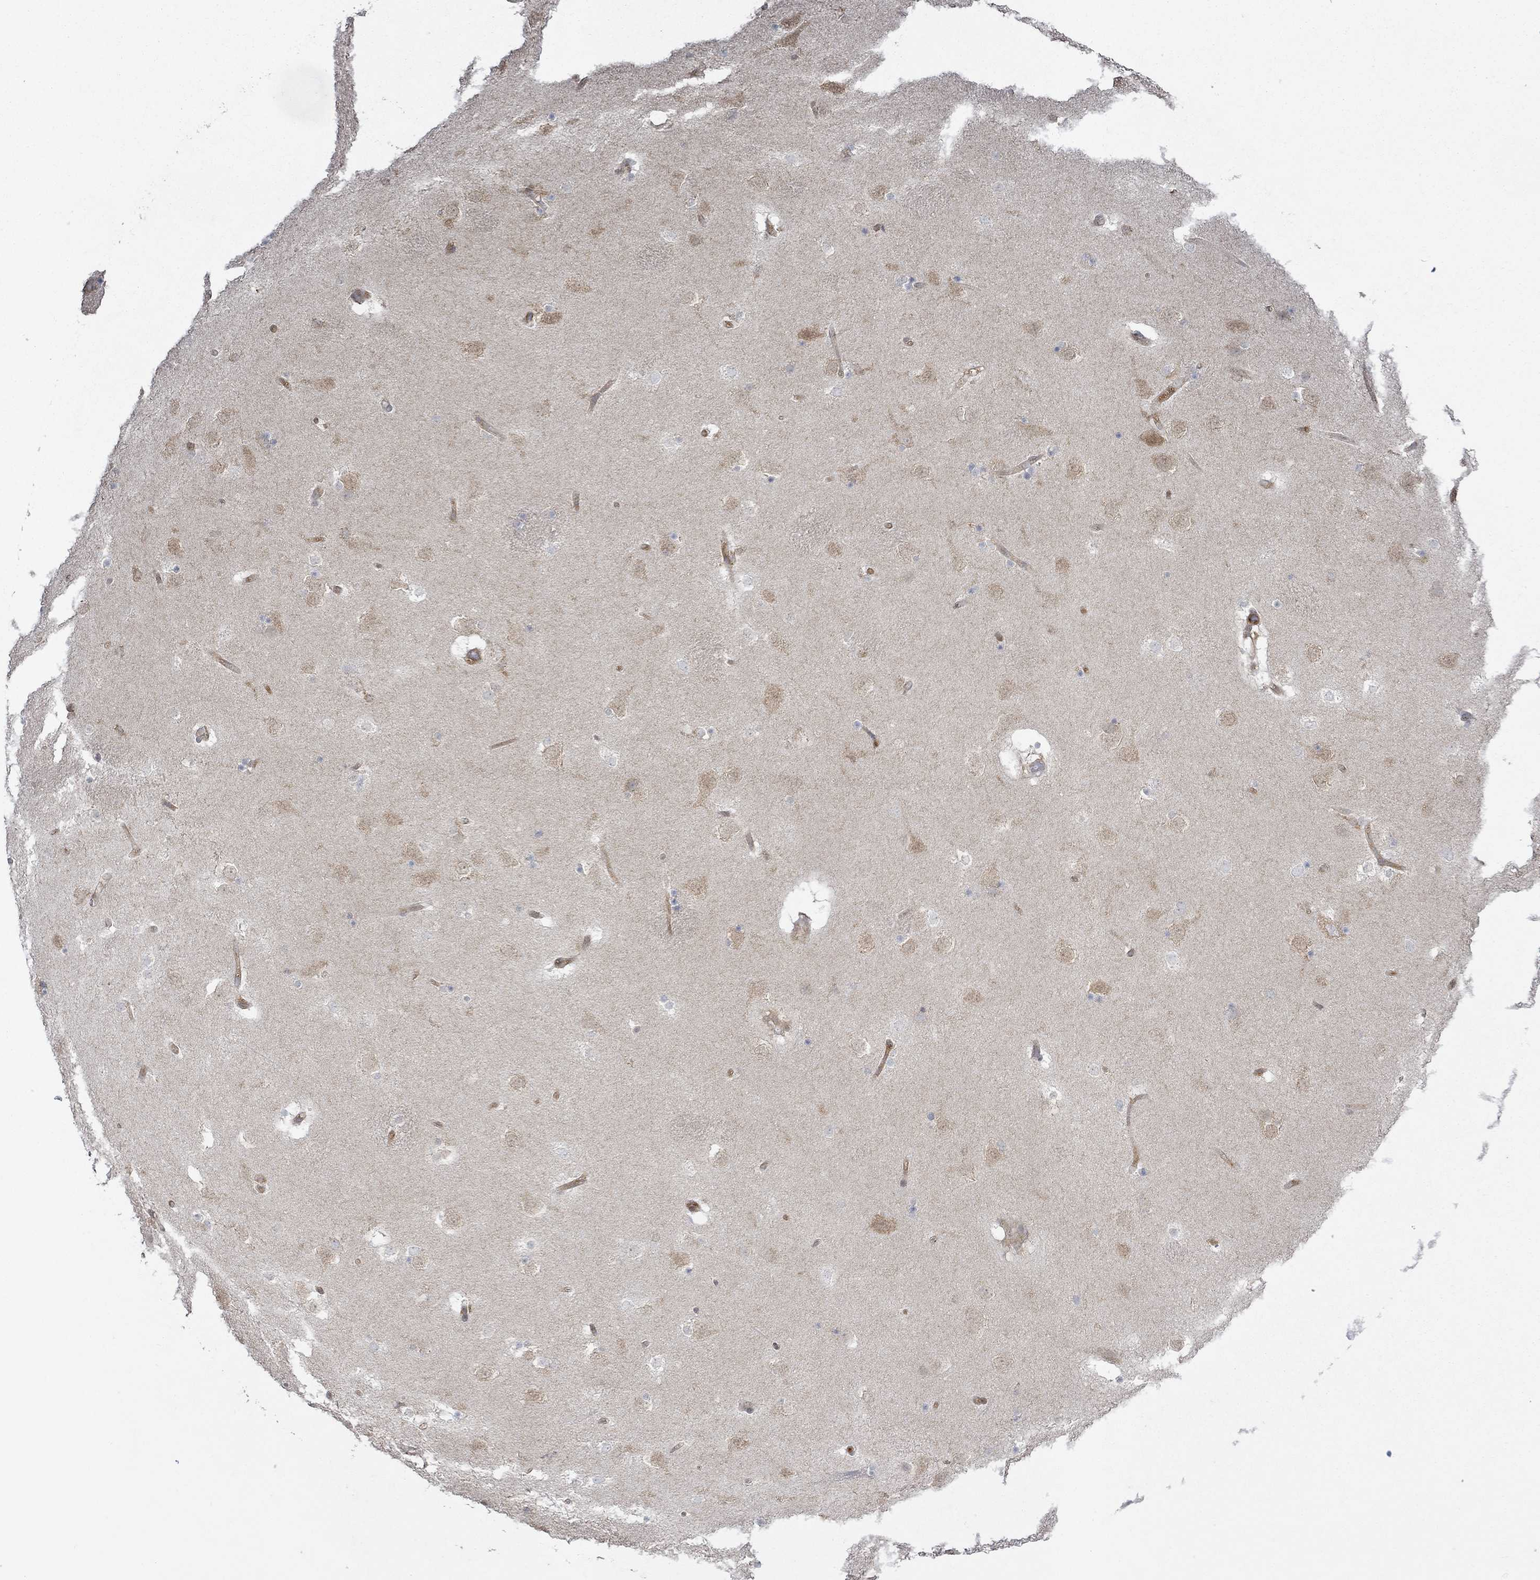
{"staining": {"intensity": "negative", "quantity": "none", "location": "none"}, "tissue": "caudate", "cell_type": "Glial cells", "image_type": "normal", "snomed": [{"axis": "morphology", "description": "Normal tissue, NOS"}, {"axis": "topography", "description": "Lateral ventricle wall"}], "caption": "Immunohistochemistry (IHC) photomicrograph of benign caudate: caudate stained with DAB (3,3'-diaminobenzidine) displays no significant protein staining in glial cells. Brightfield microscopy of immunohistochemistry stained with DAB (3,3'-diaminobenzidine) (brown) and hematoxylin (blue), captured at high magnification.", "gene": "MTHFR", "patient": {"sex": "male", "age": 51}}